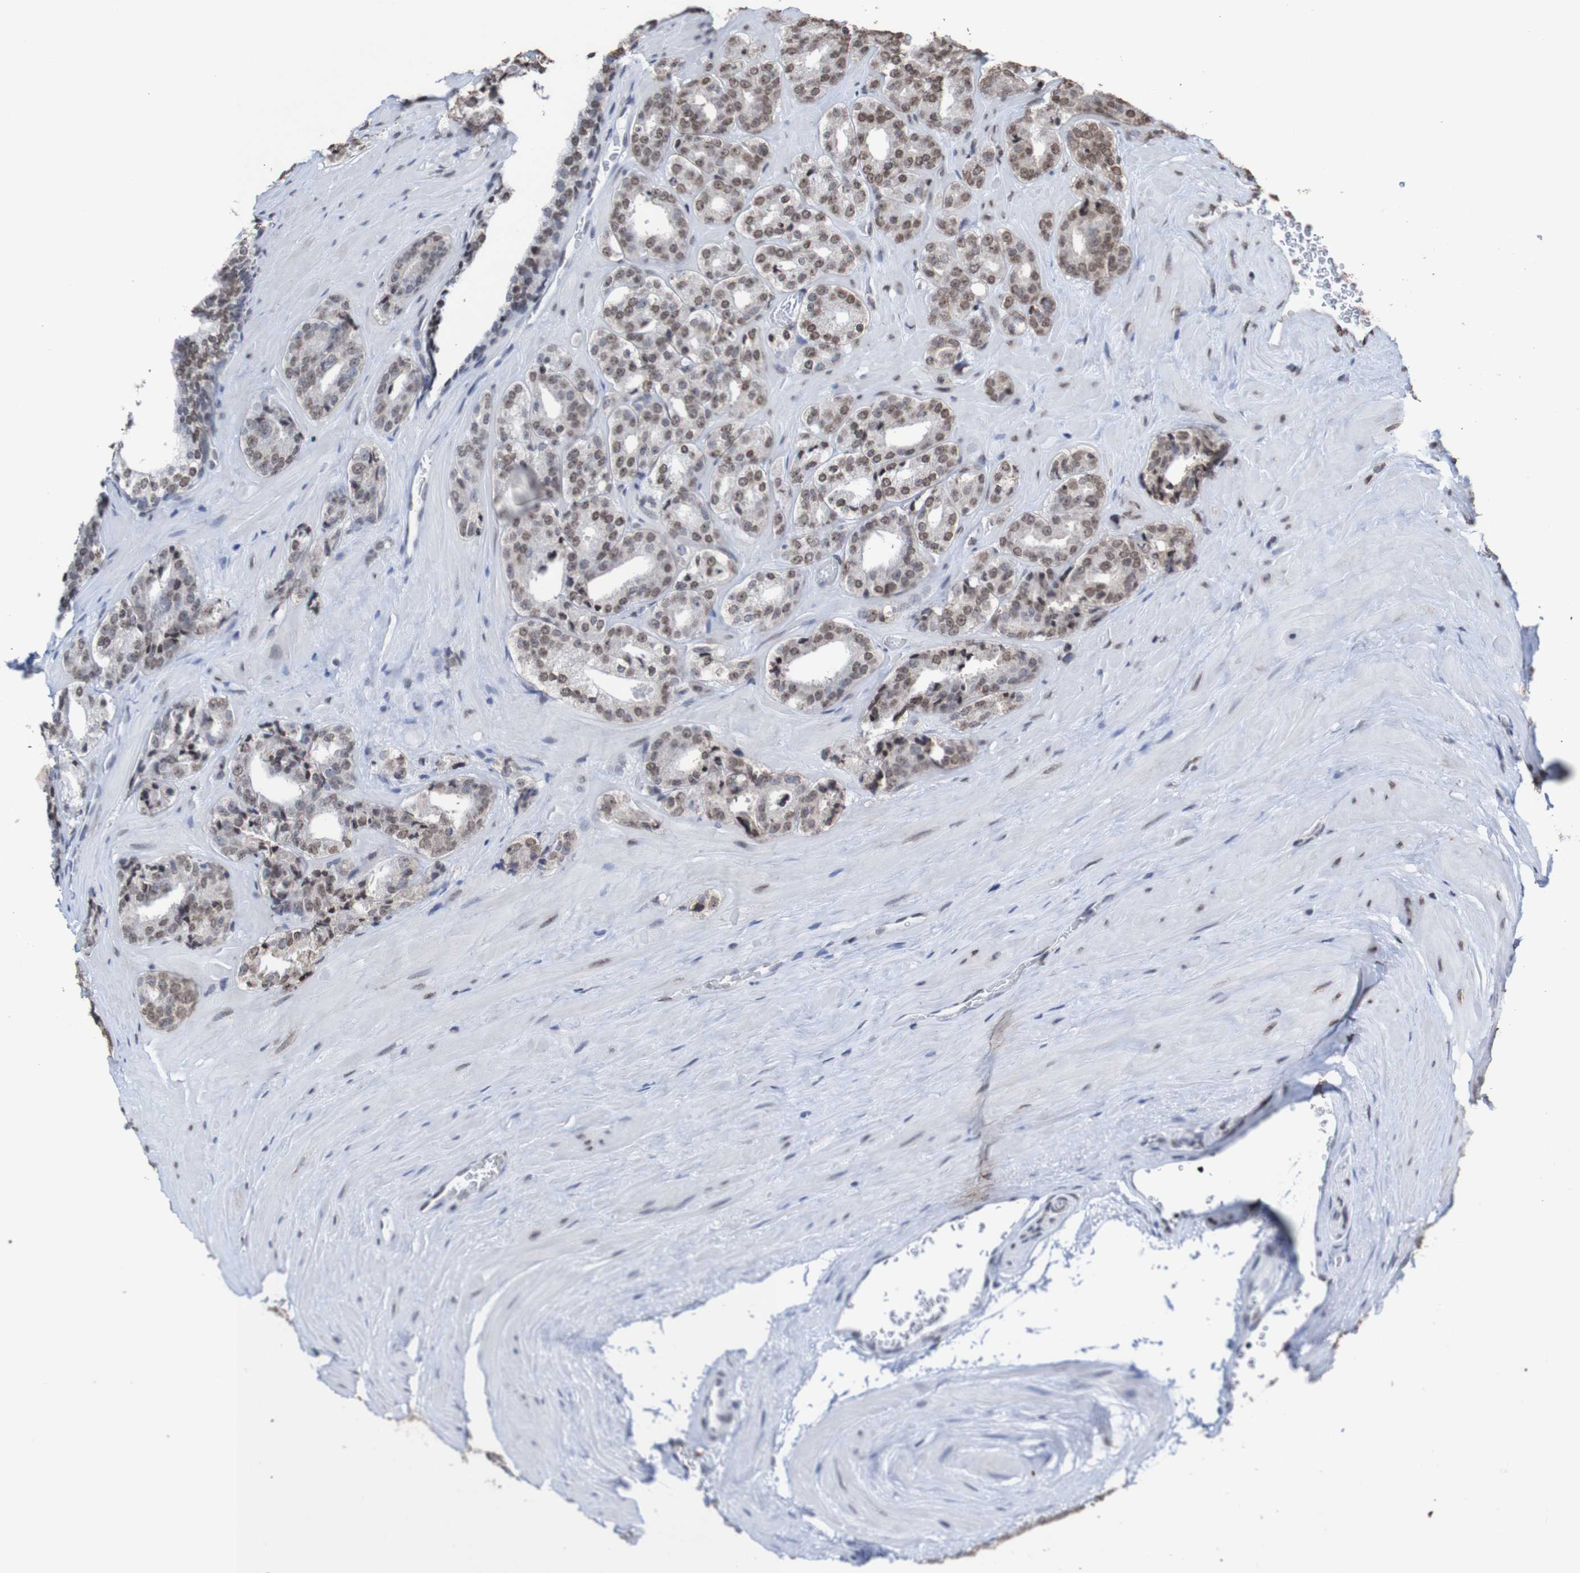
{"staining": {"intensity": "moderate", "quantity": ">75%", "location": "nuclear"}, "tissue": "prostate cancer", "cell_type": "Tumor cells", "image_type": "cancer", "snomed": [{"axis": "morphology", "description": "Adenocarcinoma, High grade"}, {"axis": "topography", "description": "Prostate"}], "caption": "Protein staining by immunohistochemistry displays moderate nuclear staining in about >75% of tumor cells in prostate cancer. Immunohistochemistry (ihc) stains the protein in brown and the nuclei are stained blue.", "gene": "GFI1", "patient": {"sex": "male", "age": 60}}